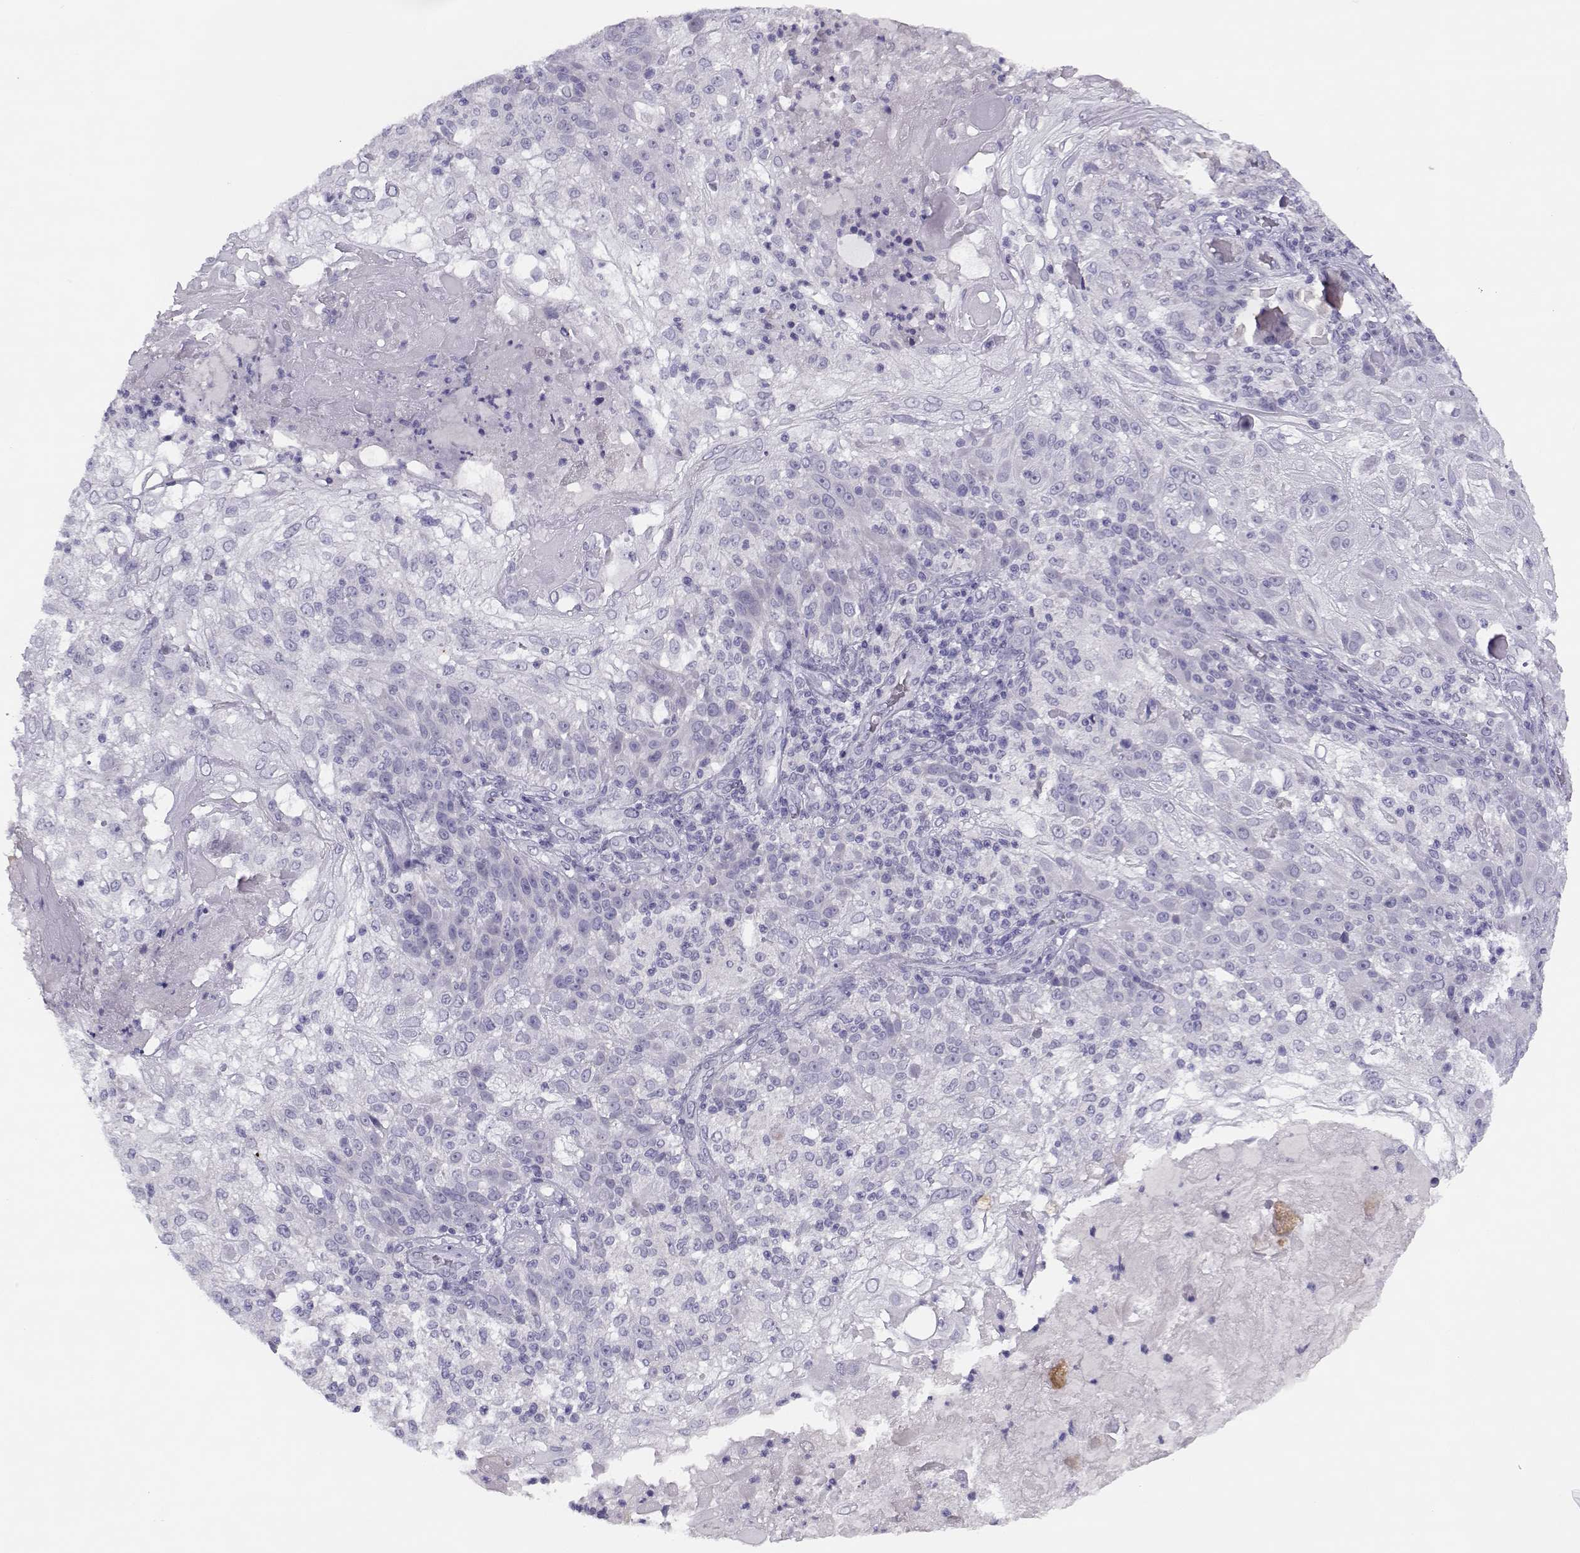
{"staining": {"intensity": "negative", "quantity": "none", "location": "none"}, "tissue": "skin cancer", "cell_type": "Tumor cells", "image_type": "cancer", "snomed": [{"axis": "morphology", "description": "Normal tissue, NOS"}, {"axis": "morphology", "description": "Squamous cell carcinoma, NOS"}, {"axis": "topography", "description": "Skin"}], "caption": "This is a photomicrograph of immunohistochemistry staining of skin cancer (squamous cell carcinoma), which shows no staining in tumor cells.", "gene": "CFAP77", "patient": {"sex": "female", "age": 83}}